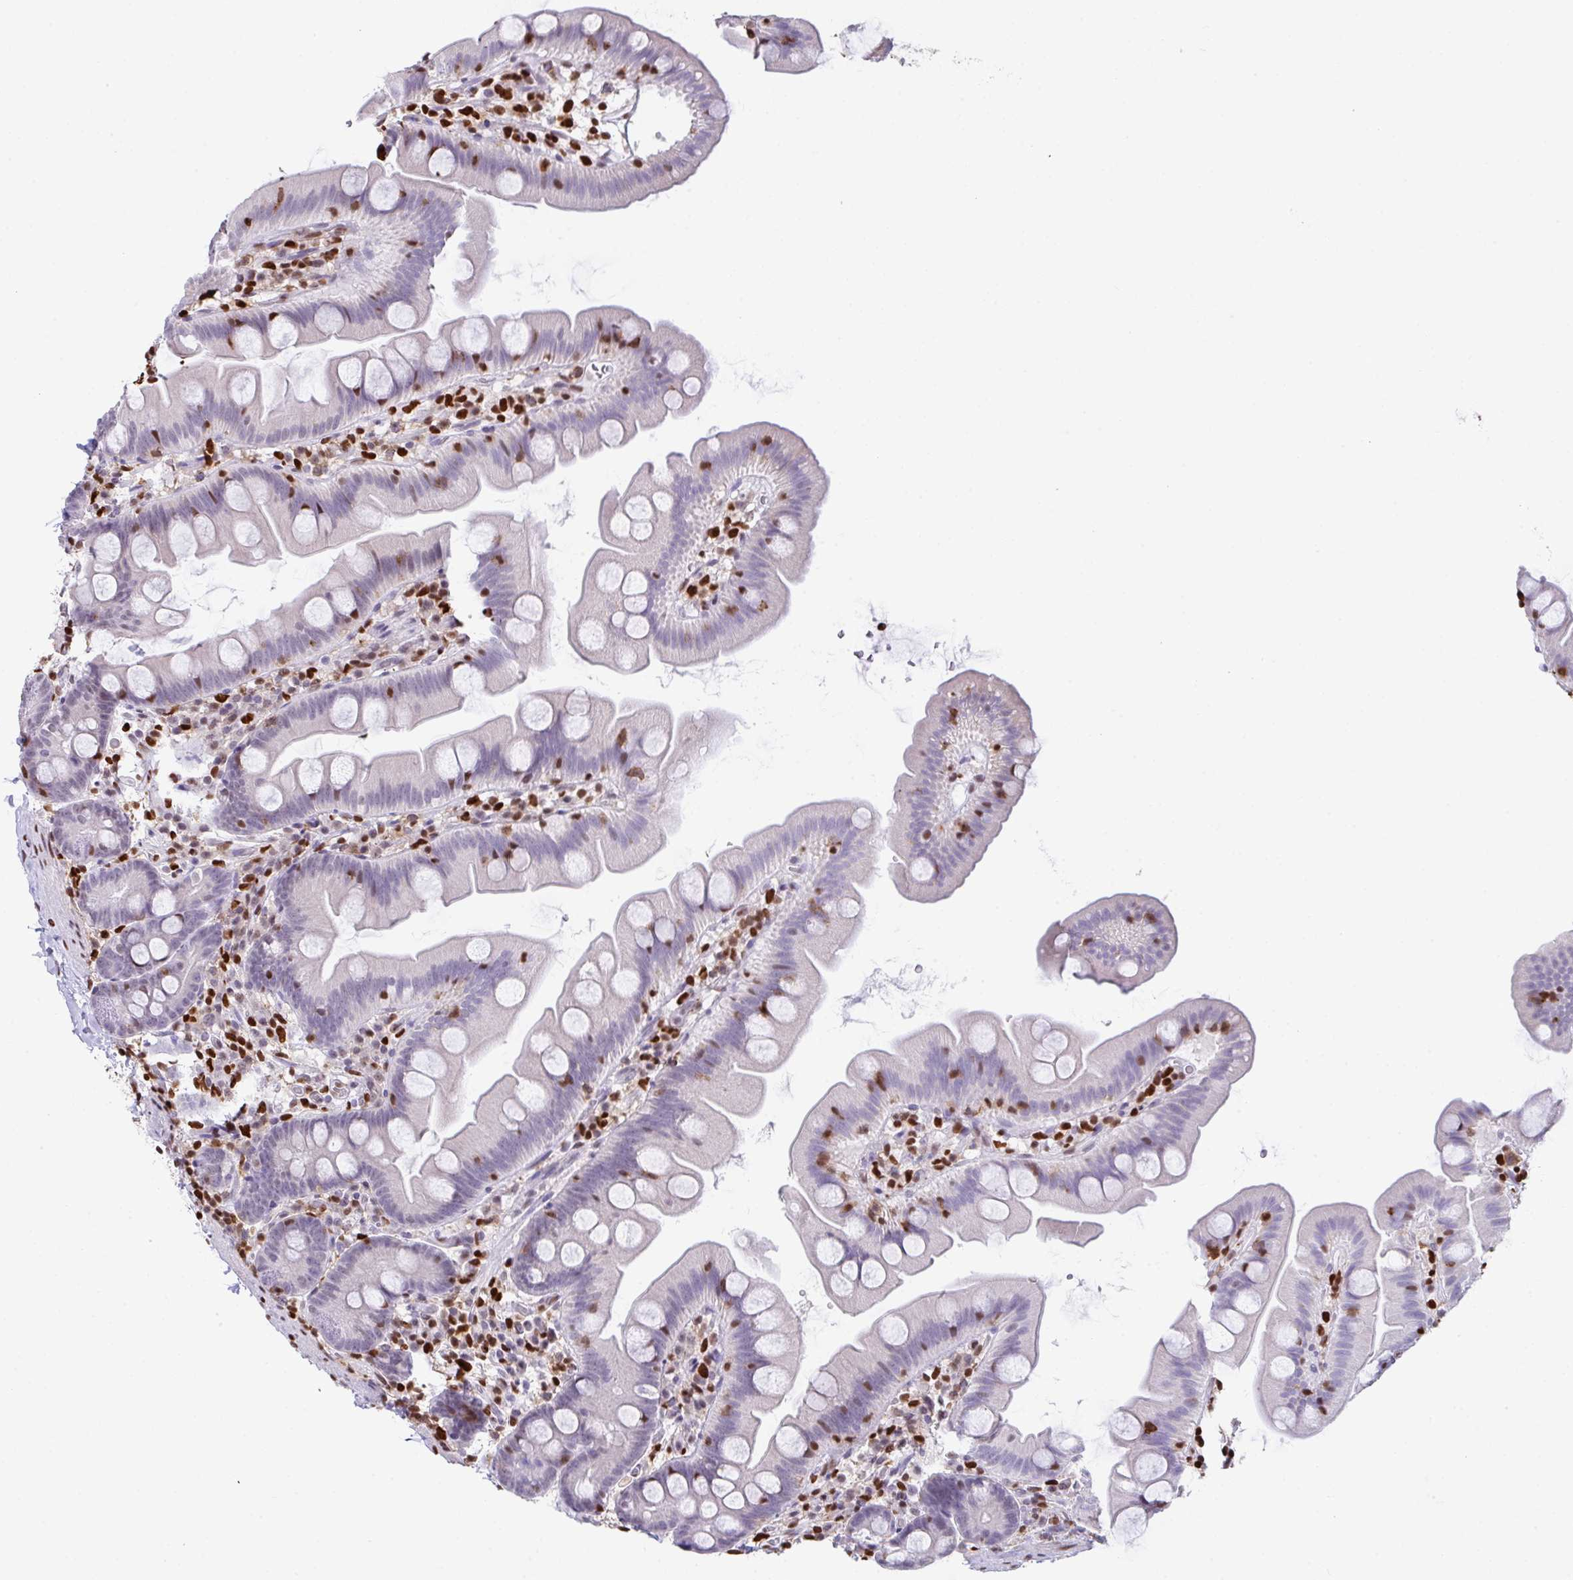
{"staining": {"intensity": "negative", "quantity": "none", "location": "none"}, "tissue": "small intestine", "cell_type": "Glandular cells", "image_type": "normal", "snomed": [{"axis": "morphology", "description": "Normal tissue, NOS"}, {"axis": "topography", "description": "Small intestine"}], "caption": "This is an immunohistochemistry (IHC) micrograph of normal human small intestine. There is no expression in glandular cells.", "gene": "BTBD10", "patient": {"sex": "female", "age": 68}}